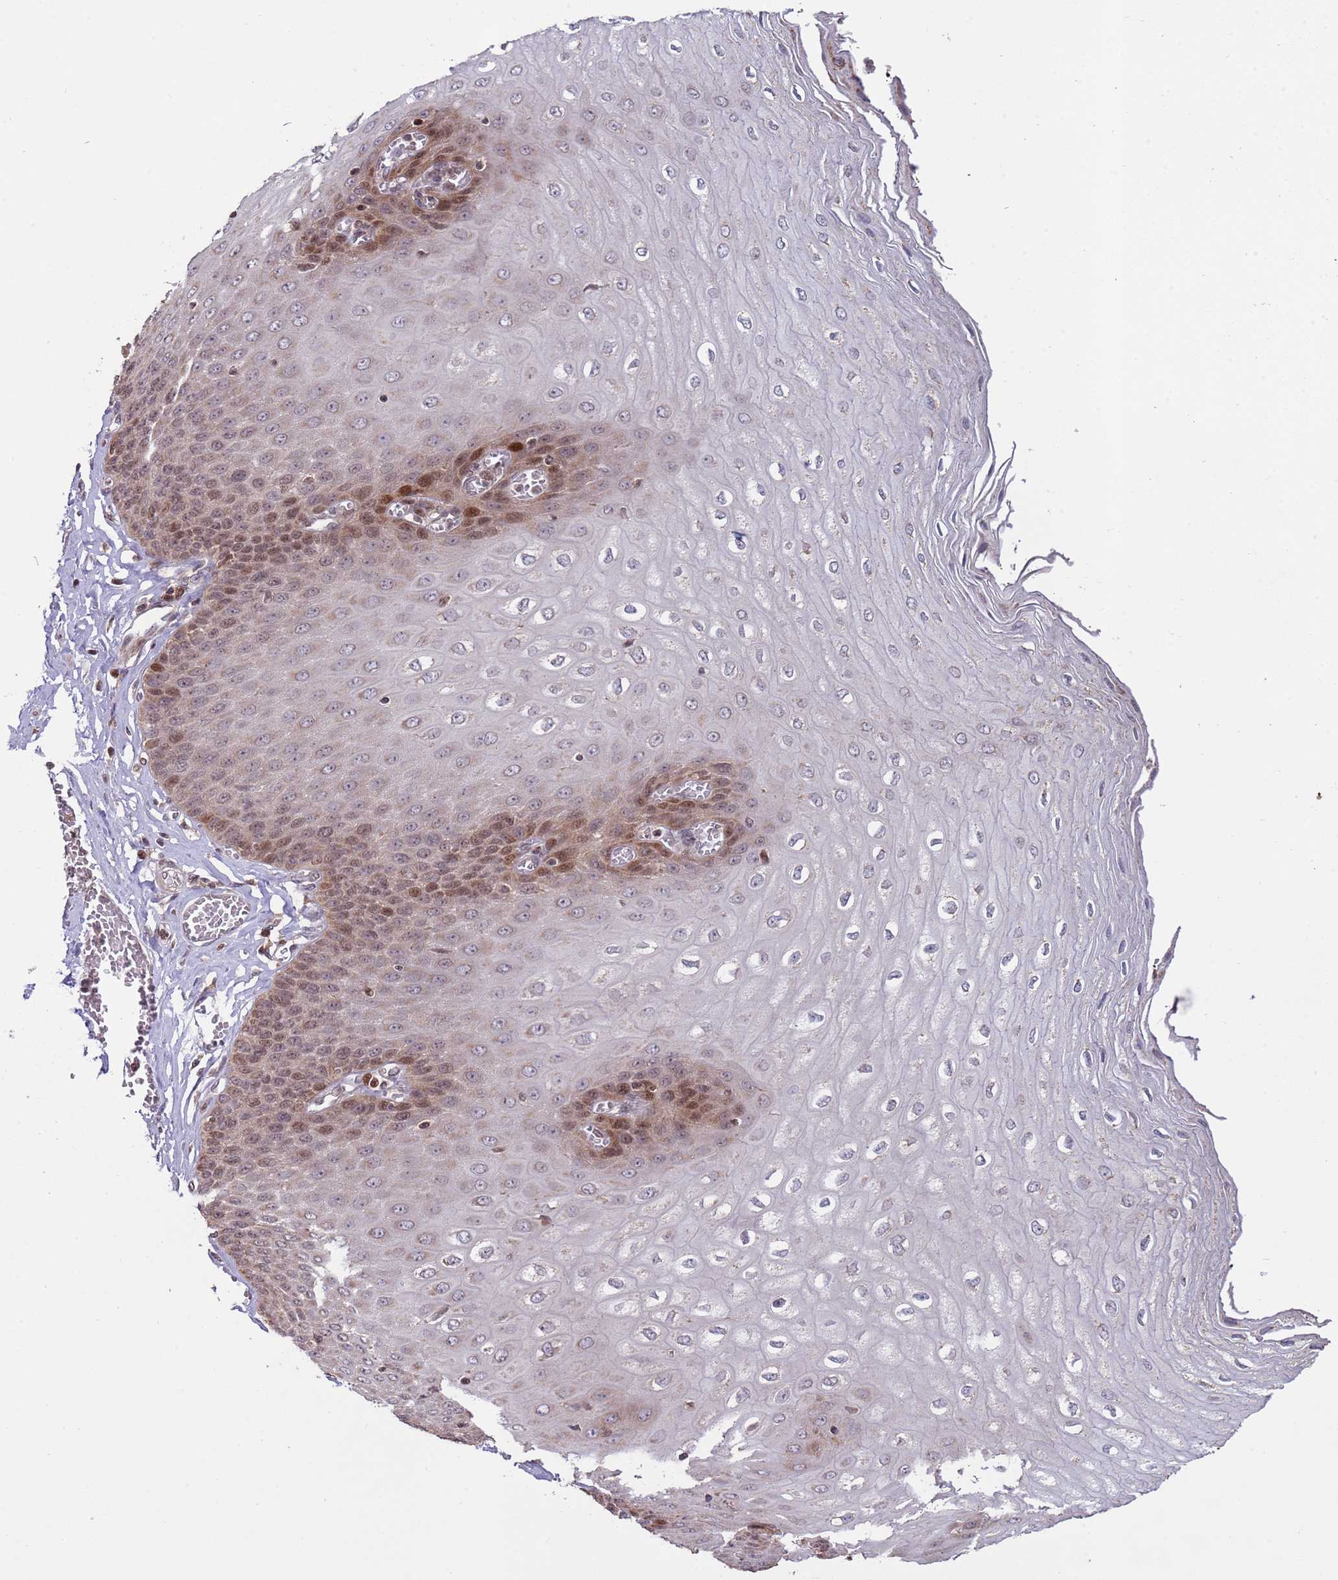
{"staining": {"intensity": "strong", "quantity": "25%-75%", "location": "cytoplasmic/membranous,nuclear"}, "tissue": "esophagus", "cell_type": "Squamous epithelial cells", "image_type": "normal", "snomed": [{"axis": "morphology", "description": "Normal tissue, NOS"}, {"axis": "topography", "description": "Esophagus"}], "caption": "The image shows immunohistochemical staining of unremarkable esophagus. There is strong cytoplasmic/membranous,nuclear staining is identified in about 25%-75% of squamous epithelial cells.", "gene": "RCOR2", "patient": {"sex": "male", "age": 60}}